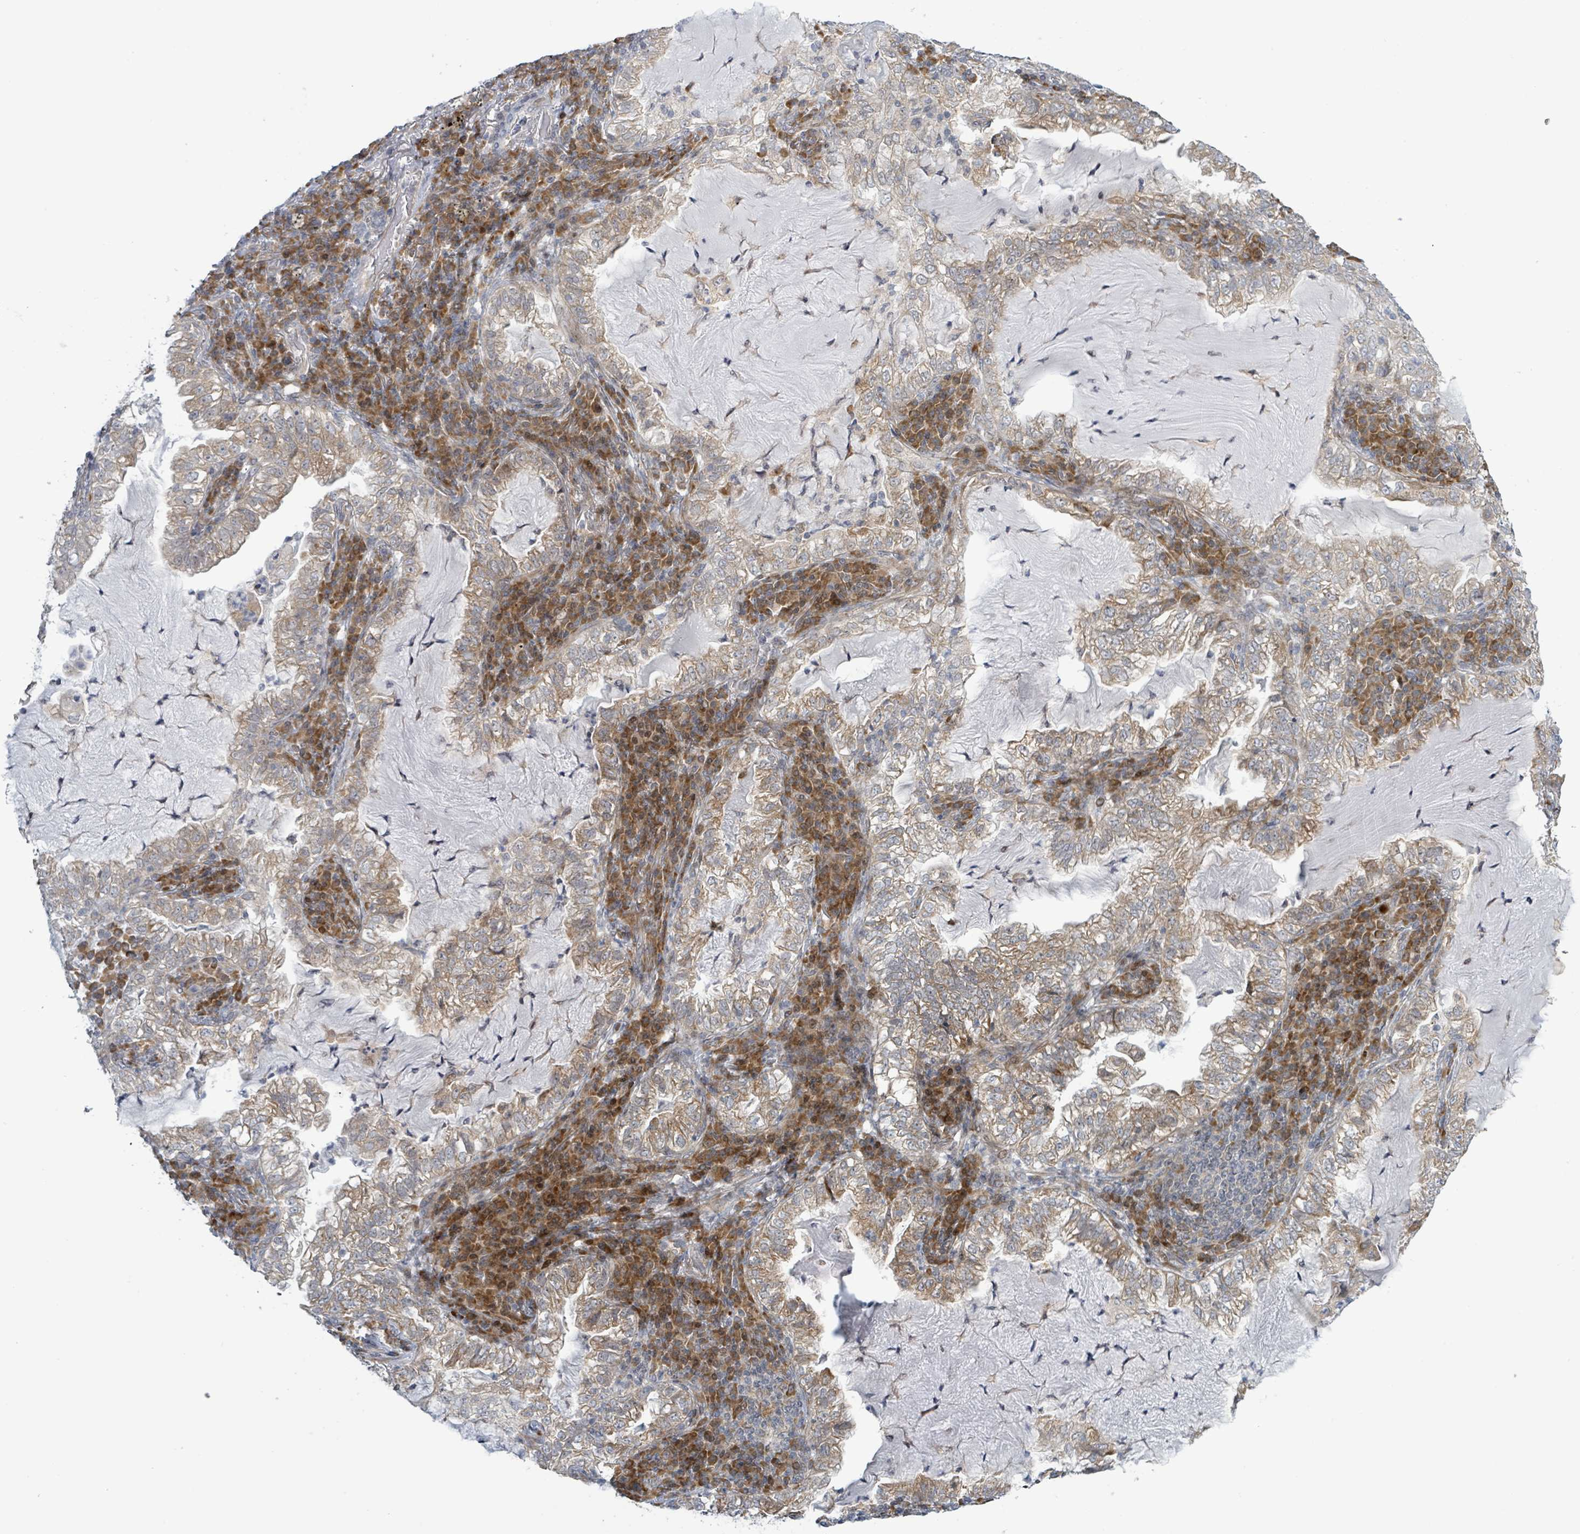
{"staining": {"intensity": "moderate", "quantity": "25%-75%", "location": "cytoplasmic/membranous"}, "tissue": "lung cancer", "cell_type": "Tumor cells", "image_type": "cancer", "snomed": [{"axis": "morphology", "description": "Adenocarcinoma, NOS"}, {"axis": "topography", "description": "Lung"}], "caption": "DAB immunohistochemical staining of lung cancer reveals moderate cytoplasmic/membranous protein expression in approximately 25%-75% of tumor cells.", "gene": "RPL32", "patient": {"sex": "female", "age": 73}}